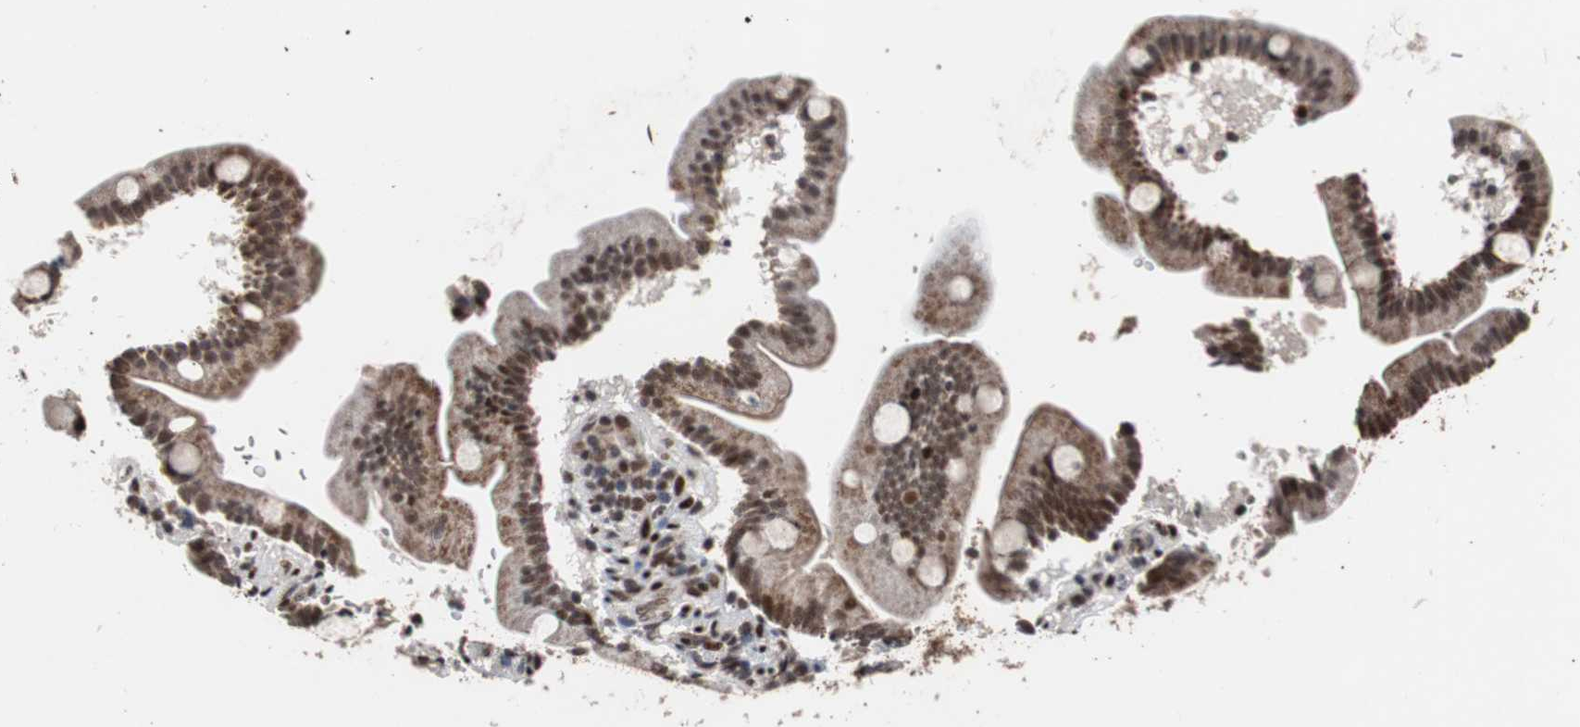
{"staining": {"intensity": "strong", "quantity": ">75%", "location": "nuclear"}, "tissue": "duodenum", "cell_type": "Glandular cells", "image_type": "normal", "snomed": [{"axis": "morphology", "description": "Normal tissue, NOS"}, {"axis": "topography", "description": "Duodenum"}], "caption": "IHC of unremarkable human duodenum displays high levels of strong nuclear staining in about >75% of glandular cells.", "gene": "NBL1", "patient": {"sex": "male", "age": 54}}